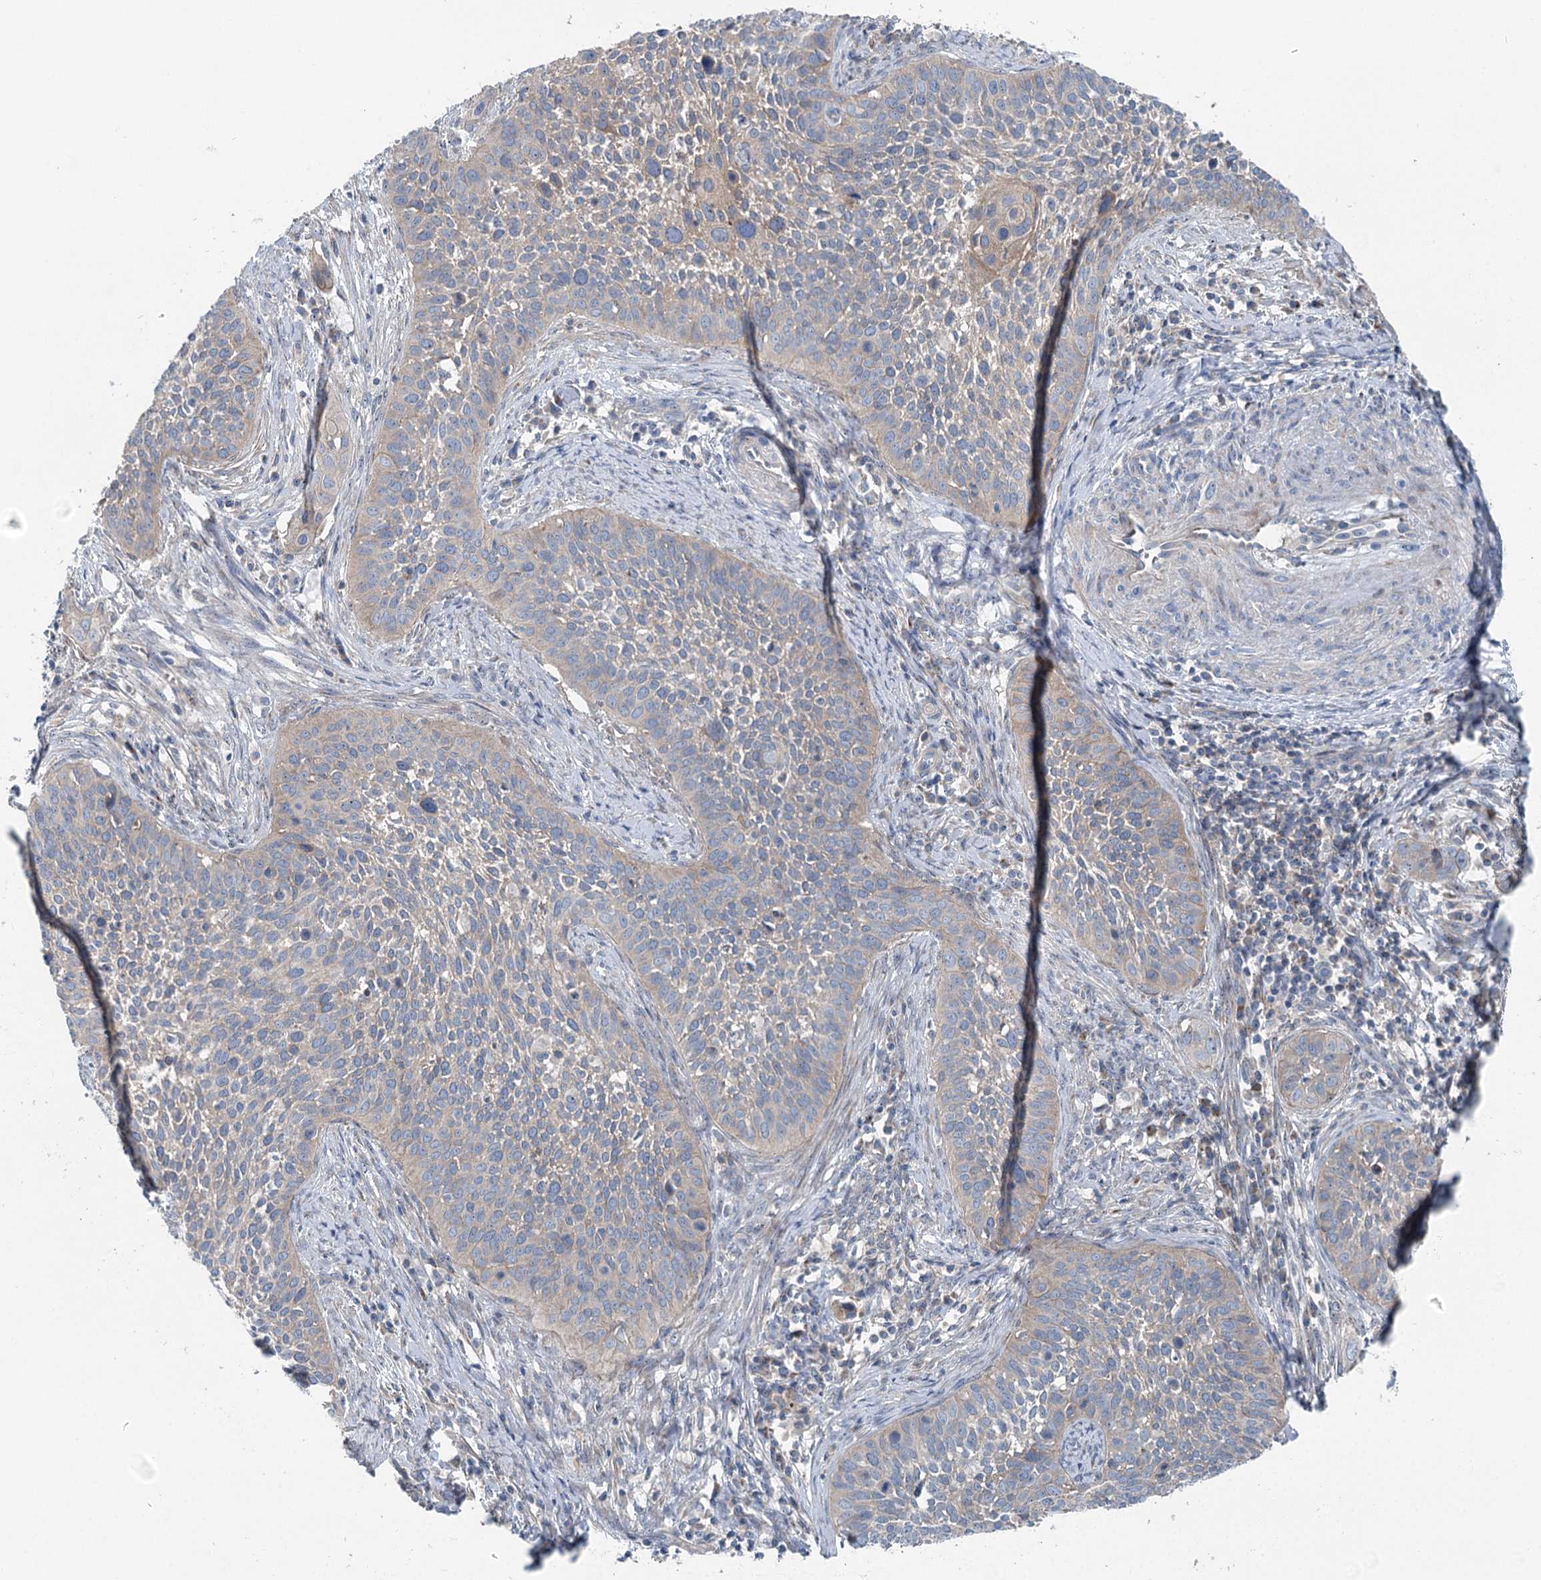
{"staining": {"intensity": "weak", "quantity": "25%-75%", "location": "cytoplasmic/membranous"}, "tissue": "cervical cancer", "cell_type": "Tumor cells", "image_type": "cancer", "snomed": [{"axis": "morphology", "description": "Squamous cell carcinoma, NOS"}, {"axis": "topography", "description": "Cervix"}], "caption": "High-magnification brightfield microscopy of squamous cell carcinoma (cervical) stained with DAB (brown) and counterstained with hematoxylin (blue). tumor cells exhibit weak cytoplasmic/membranous expression is appreciated in about25%-75% of cells.", "gene": "MARK2", "patient": {"sex": "female", "age": 34}}